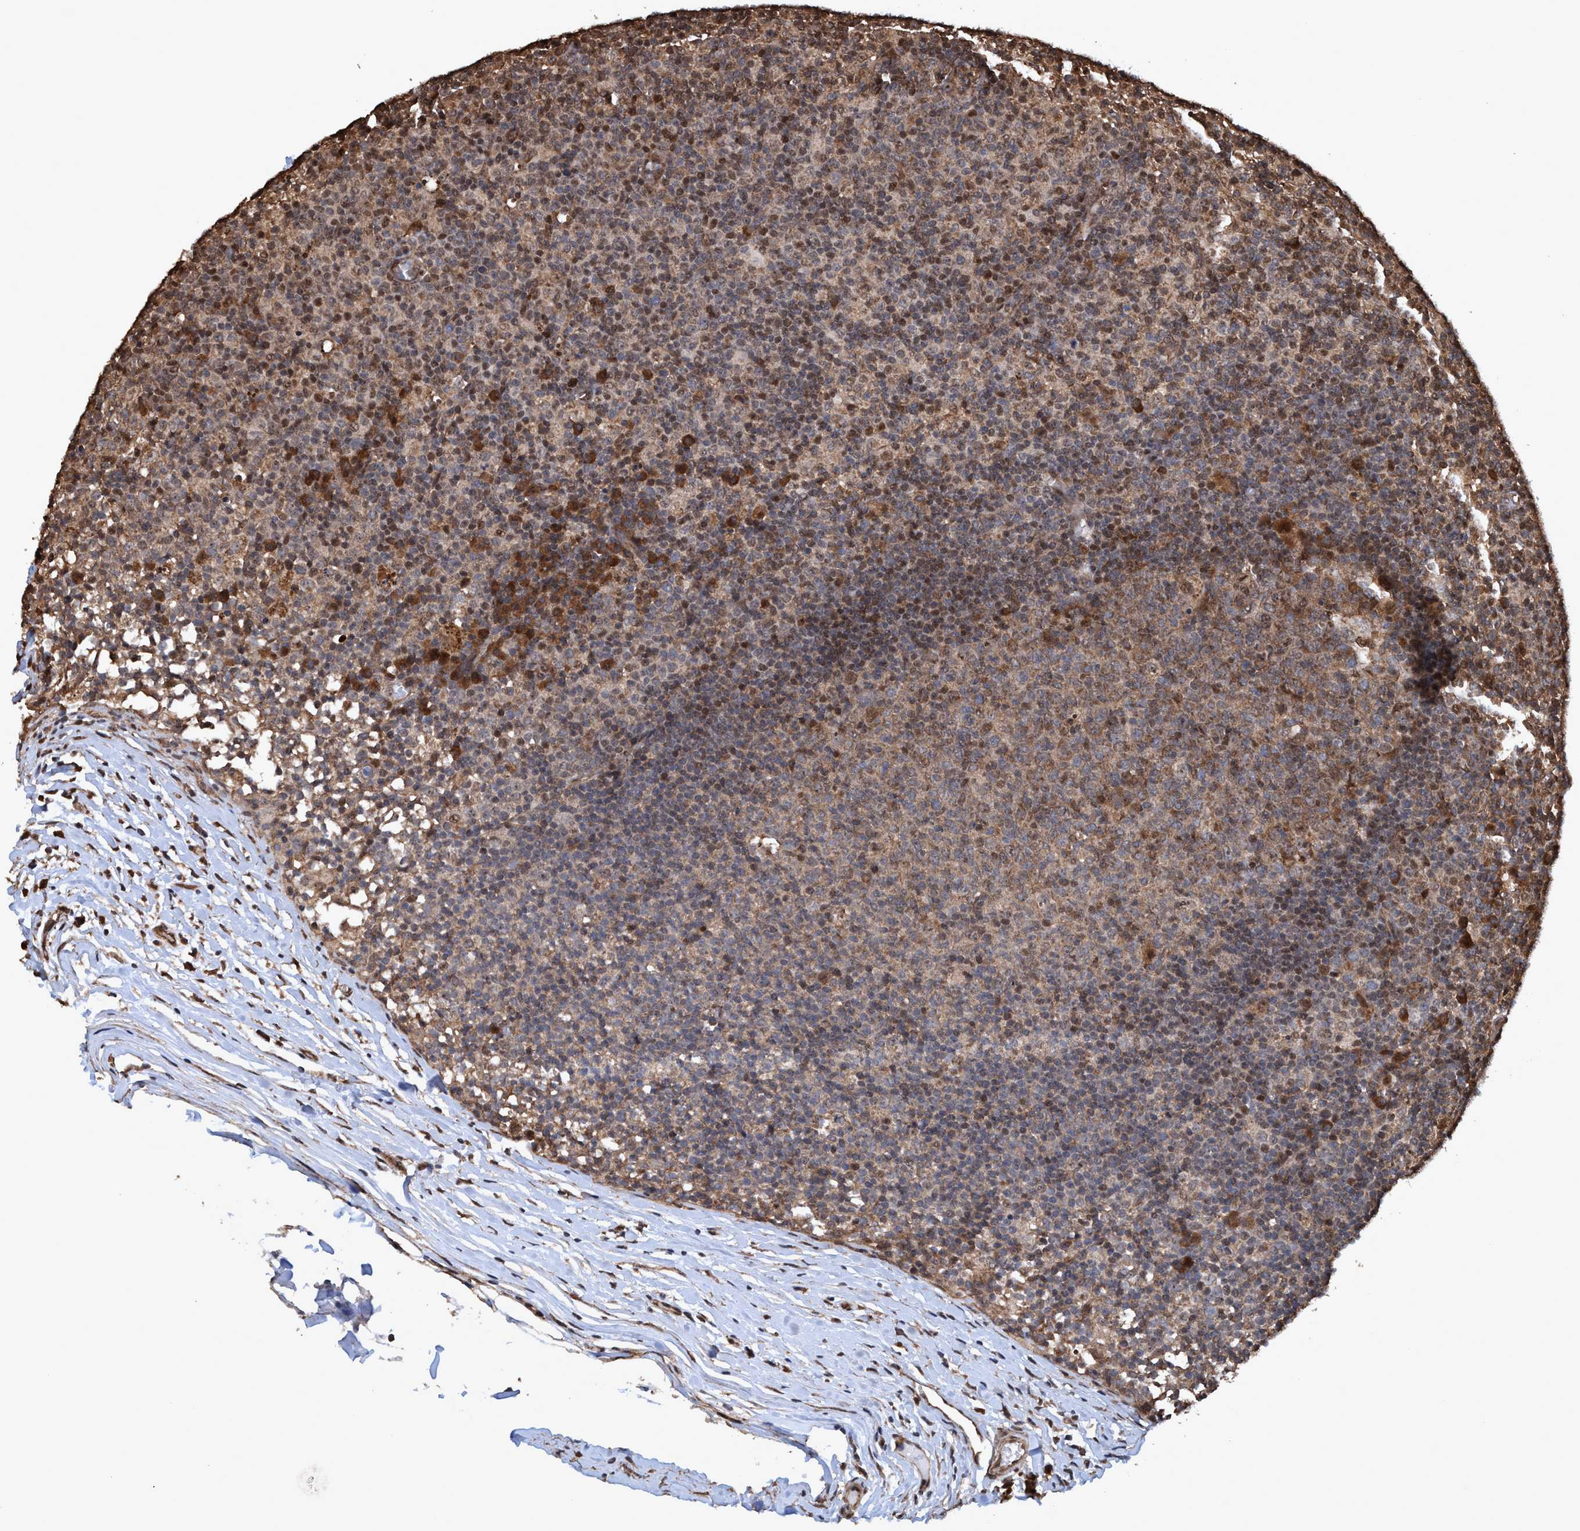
{"staining": {"intensity": "moderate", "quantity": ">75%", "location": "cytoplasmic/membranous,nuclear"}, "tissue": "lymph node", "cell_type": "Germinal center cells", "image_type": "normal", "snomed": [{"axis": "morphology", "description": "Normal tissue, NOS"}, {"axis": "morphology", "description": "Inflammation, NOS"}, {"axis": "topography", "description": "Lymph node"}], "caption": "The photomicrograph reveals staining of normal lymph node, revealing moderate cytoplasmic/membranous,nuclear protein positivity (brown color) within germinal center cells. Nuclei are stained in blue.", "gene": "TRPC7", "patient": {"sex": "male", "age": 55}}